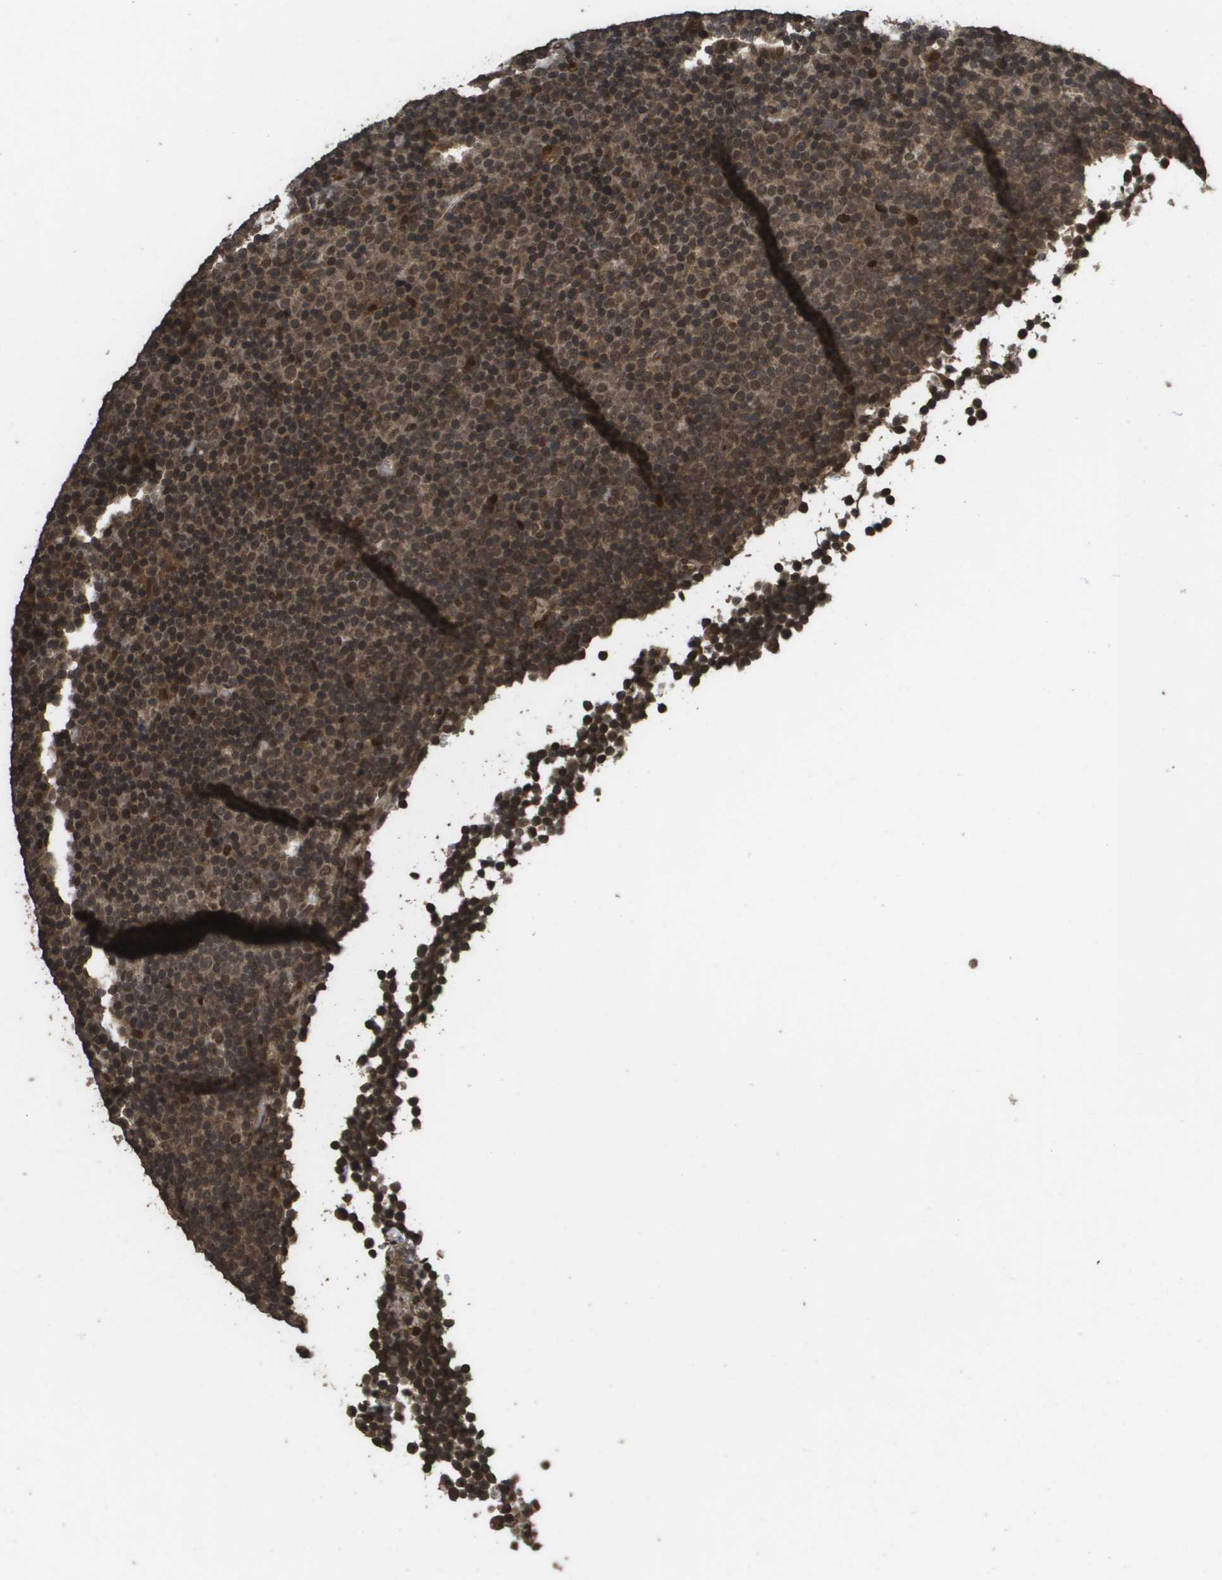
{"staining": {"intensity": "moderate", "quantity": ">75%", "location": "cytoplasmic/membranous,nuclear"}, "tissue": "lymphoma", "cell_type": "Tumor cells", "image_type": "cancer", "snomed": [{"axis": "morphology", "description": "Malignant lymphoma, non-Hodgkin's type, Low grade"}, {"axis": "topography", "description": "Lymph node"}], "caption": "An IHC micrograph of neoplastic tissue is shown. Protein staining in brown highlights moderate cytoplasmic/membranous and nuclear positivity in lymphoma within tumor cells.", "gene": "AXIN2", "patient": {"sex": "female", "age": 67}}